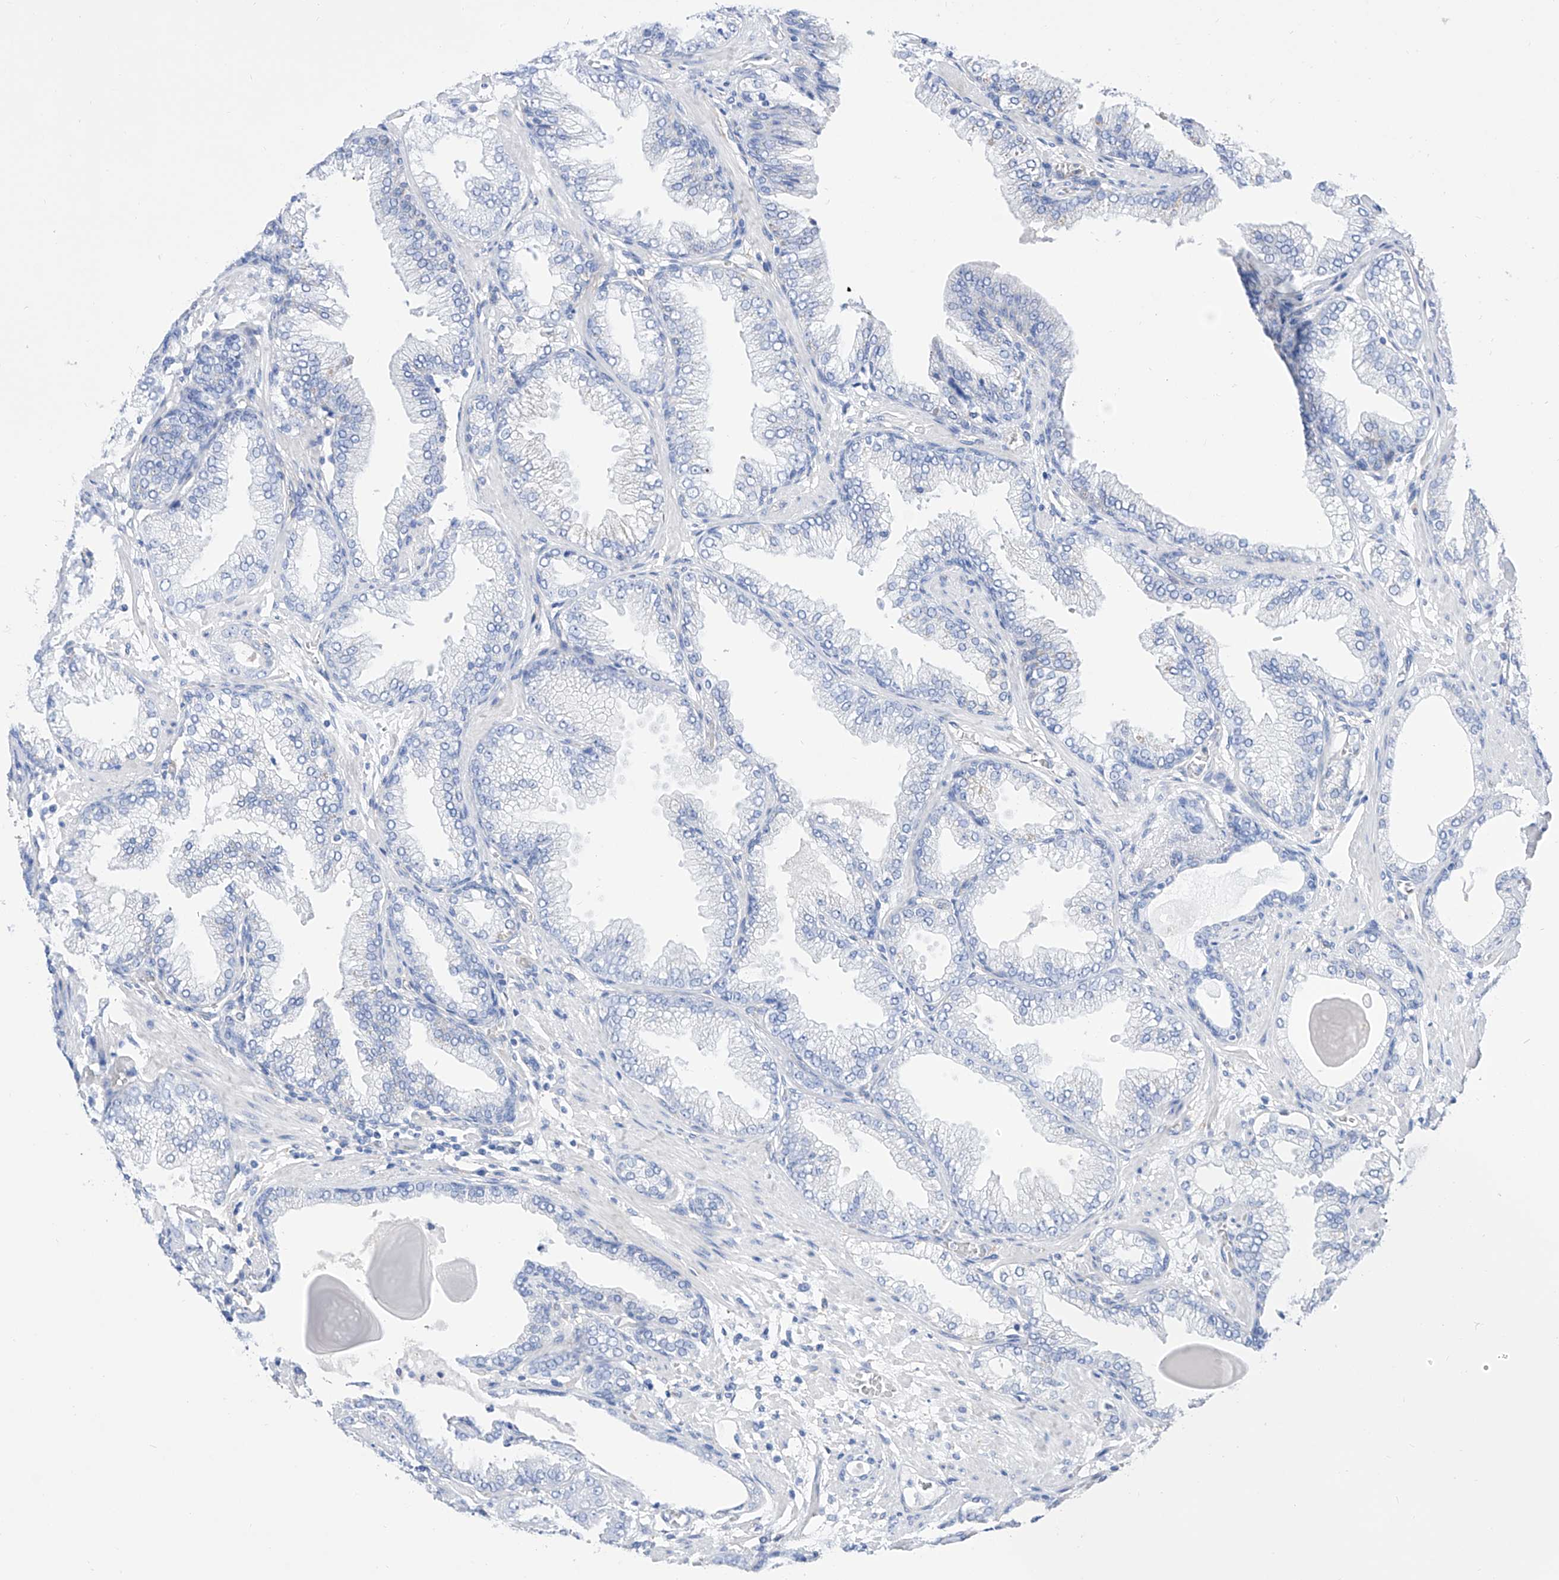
{"staining": {"intensity": "negative", "quantity": "none", "location": "none"}, "tissue": "prostate cancer", "cell_type": "Tumor cells", "image_type": "cancer", "snomed": [{"axis": "morphology", "description": "Adenocarcinoma, High grade"}, {"axis": "topography", "description": "Prostate"}], "caption": "DAB immunohistochemical staining of human prostate cancer (high-grade adenocarcinoma) shows no significant staining in tumor cells.", "gene": "ZNF653", "patient": {"sex": "male", "age": 71}}